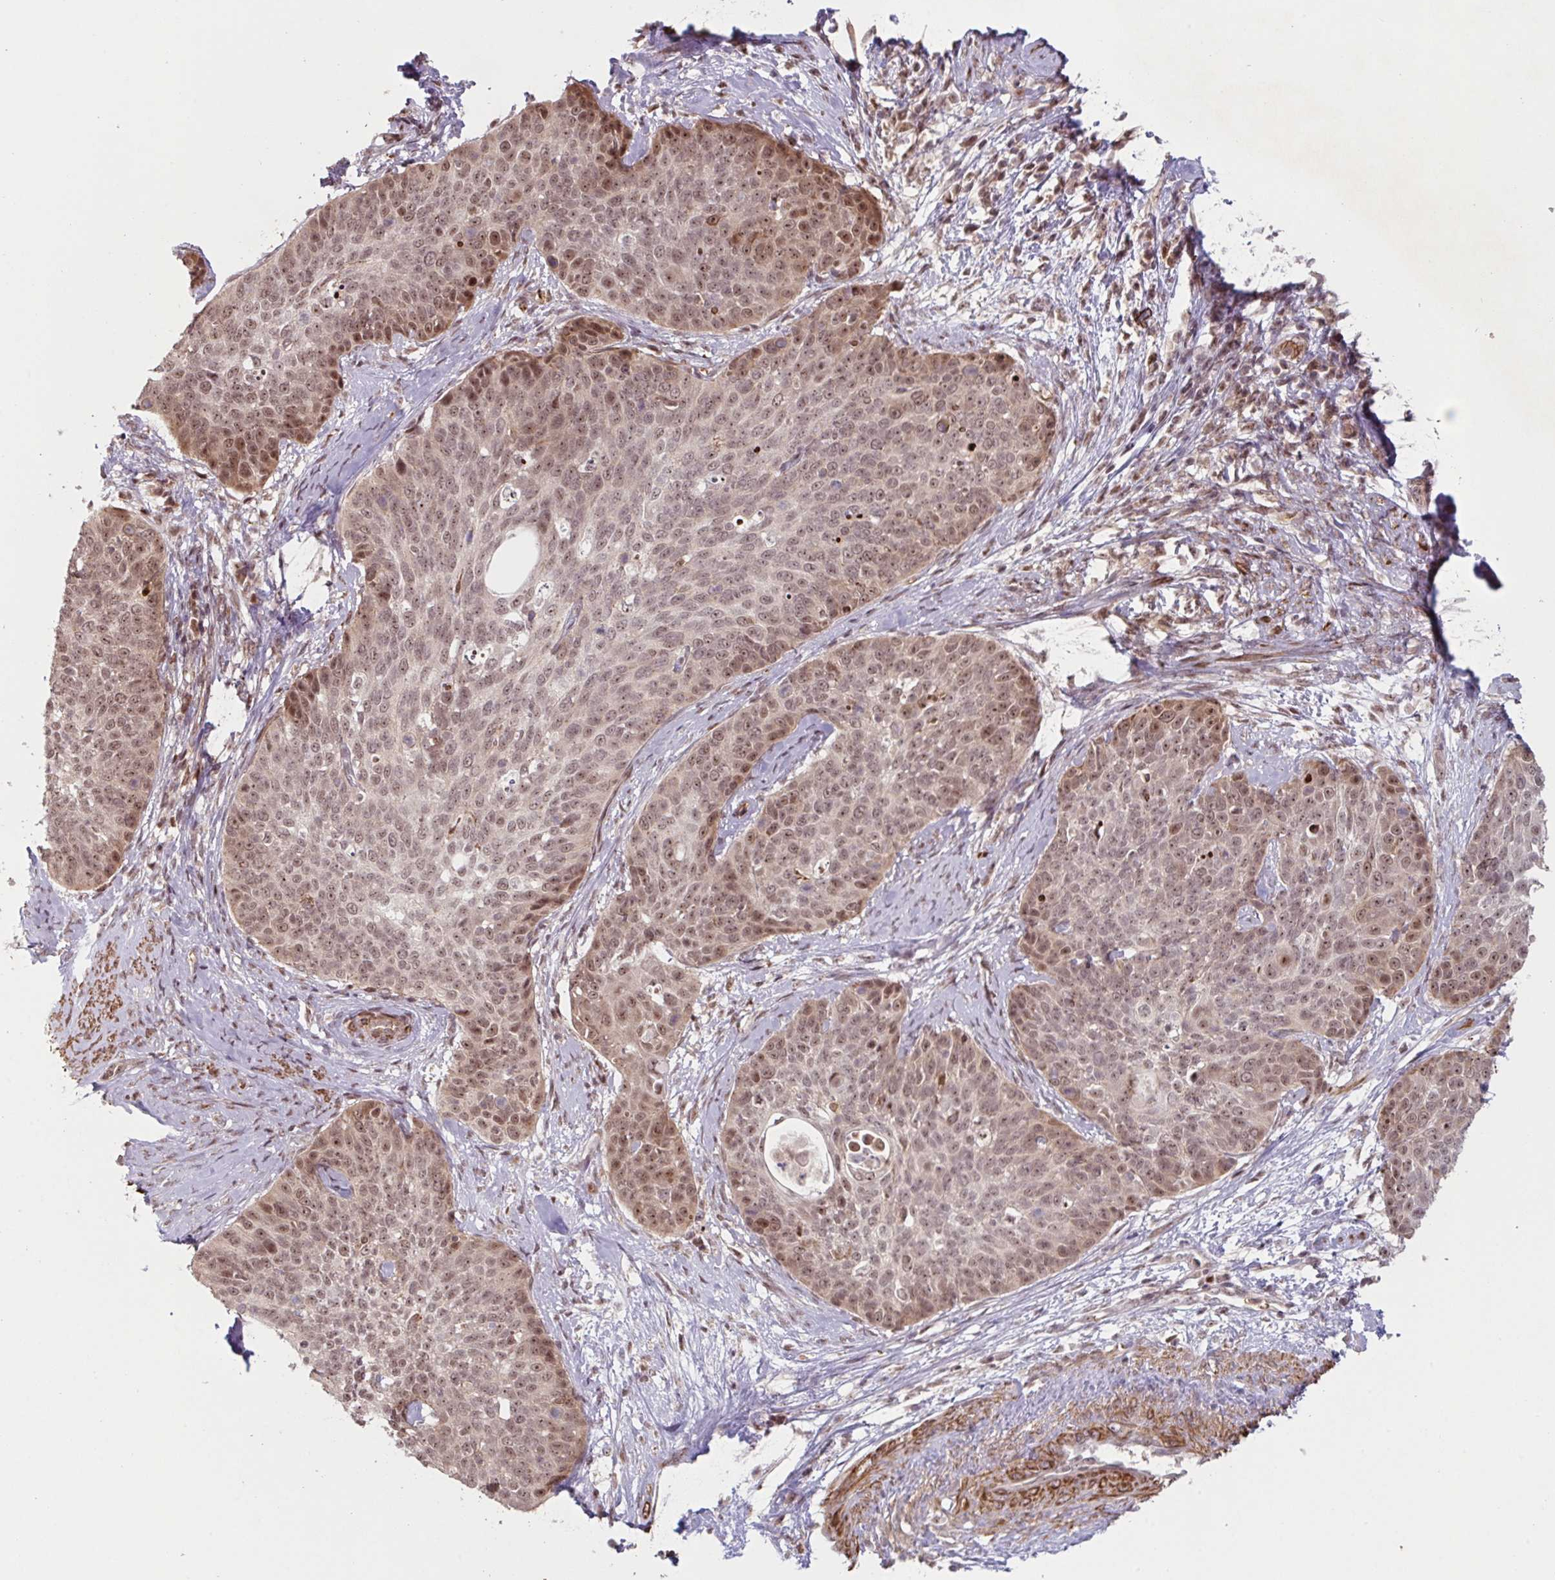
{"staining": {"intensity": "moderate", "quantity": ">75%", "location": "cytoplasmic/membranous,nuclear"}, "tissue": "cervical cancer", "cell_type": "Tumor cells", "image_type": "cancer", "snomed": [{"axis": "morphology", "description": "Squamous cell carcinoma, NOS"}, {"axis": "topography", "description": "Cervix"}], "caption": "Immunohistochemistry (IHC) of human cervical squamous cell carcinoma reveals medium levels of moderate cytoplasmic/membranous and nuclear positivity in approximately >75% of tumor cells.", "gene": "NLRP13", "patient": {"sex": "female", "age": 69}}